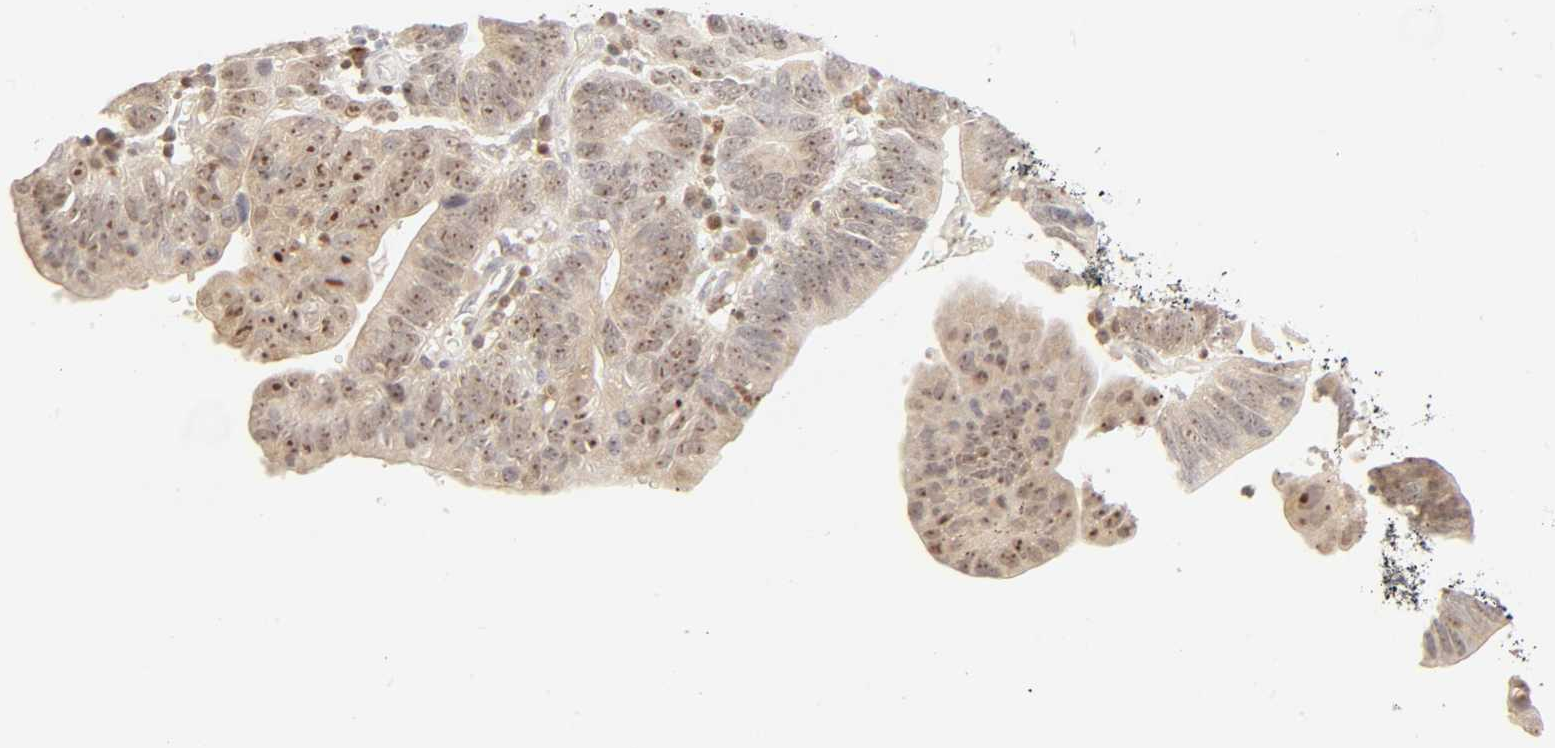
{"staining": {"intensity": "moderate", "quantity": ">75%", "location": "cytoplasmic/membranous,nuclear"}, "tissue": "stomach cancer", "cell_type": "Tumor cells", "image_type": "cancer", "snomed": [{"axis": "morphology", "description": "Adenocarcinoma, NOS"}, {"axis": "topography", "description": "Stomach"}], "caption": "A brown stain shows moderate cytoplasmic/membranous and nuclear expression of a protein in human adenocarcinoma (stomach) tumor cells.", "gene": "KIF2A", "patient": {"sex": "male", "age": 59}}